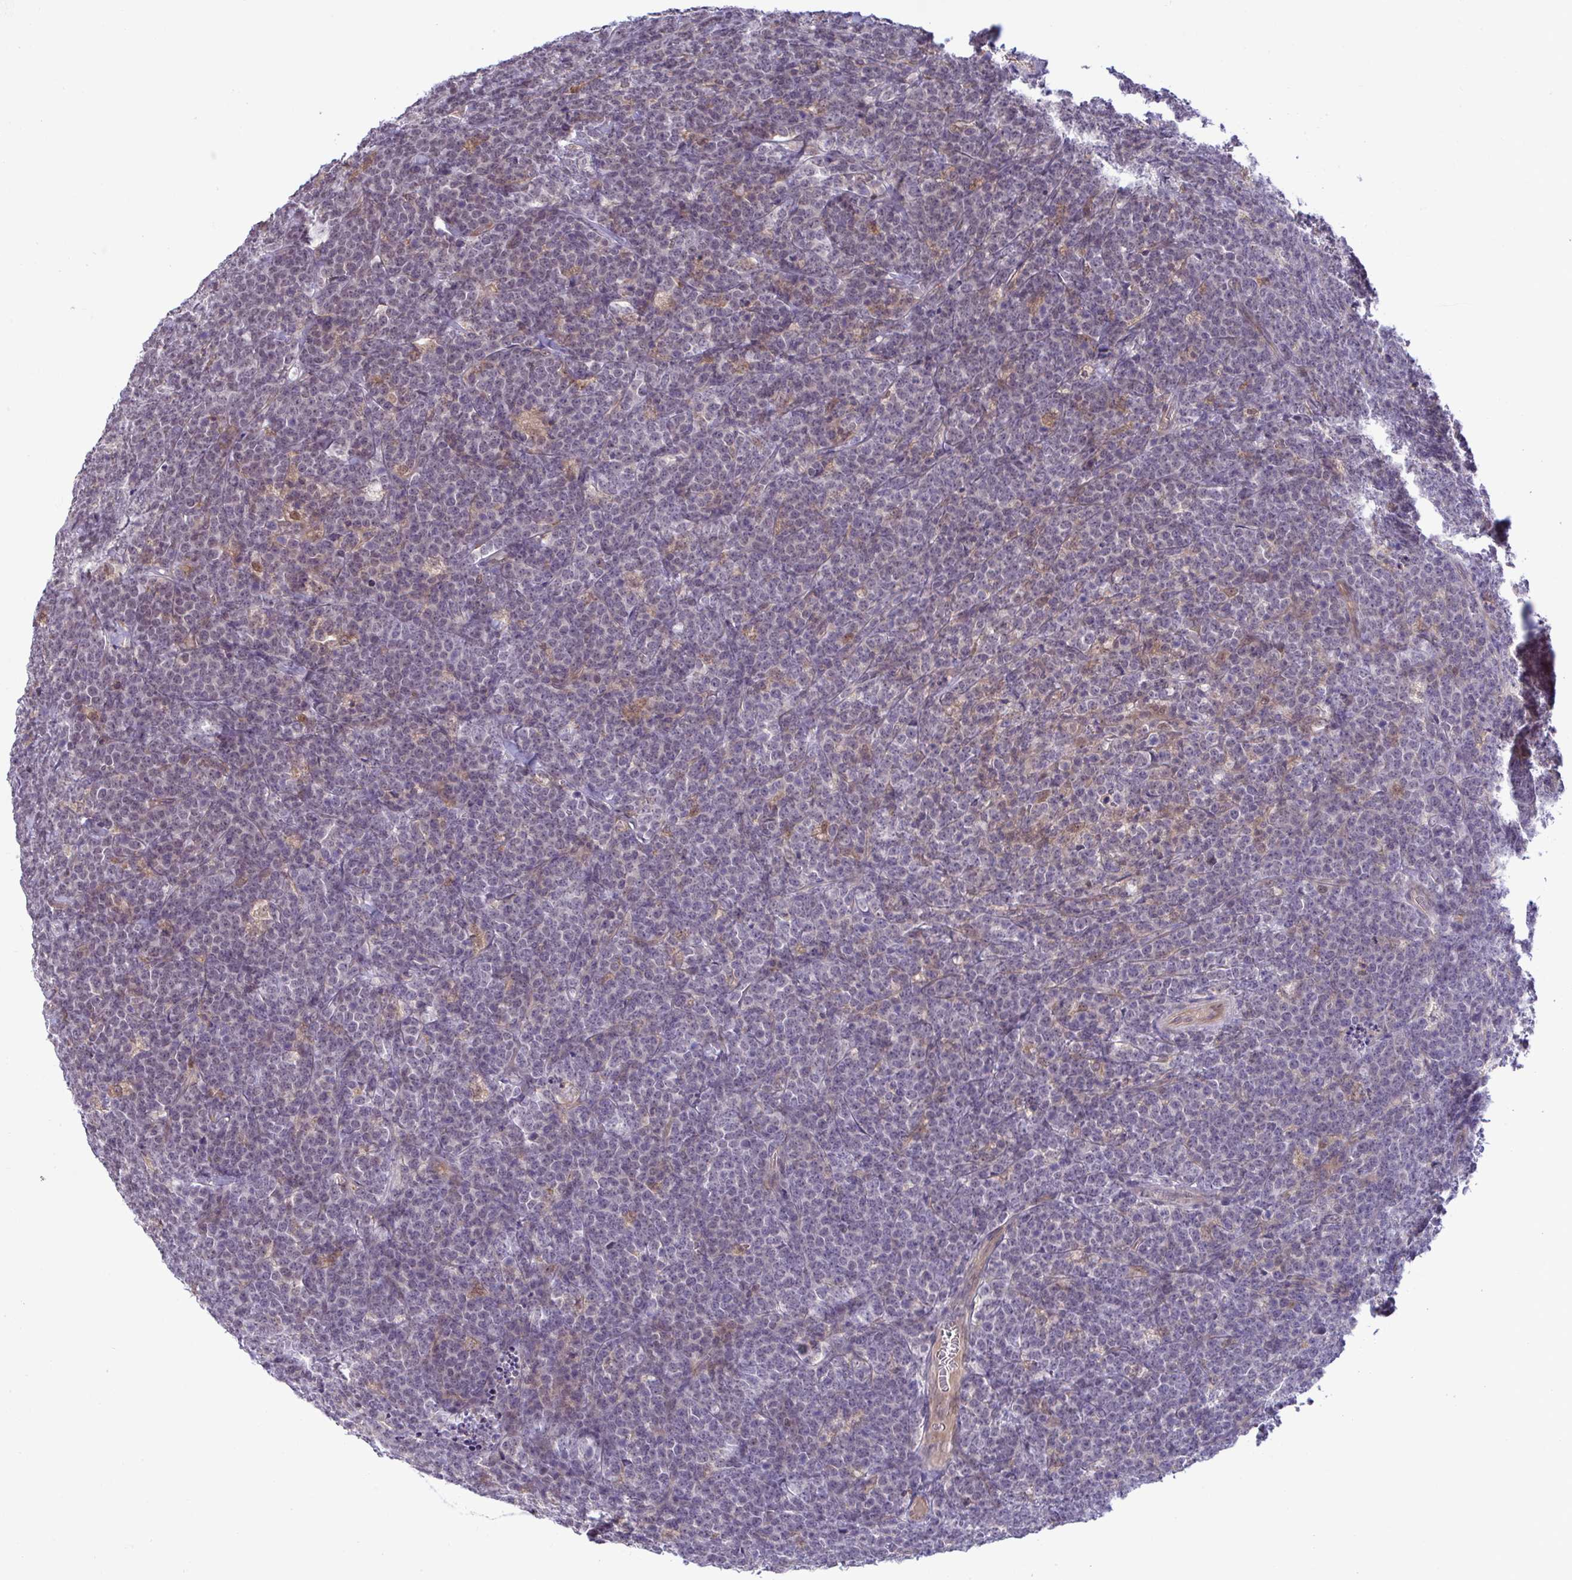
{"staining": {"intensity": "negative", "quantity": "none", "location": "none"}, "tissue": "lymphoma", "cell_type": "Tumor cells", "image_type": "cancer", "snomed": [{"axis": "morphology", "description": "Malignant lymphoma, non-Hodgkin's type, High grade"}, {"axis": "topography", "description": "Small intestine"}, {"axis": "topography", "description": "Colon"}], "caption": "This is a photomicrograph of immunohistochemistry staining of lymphoma, which shows no staining in tumor cells.", "gene": "C9orf64", "patient": {"sex": "male", "age": 8}}